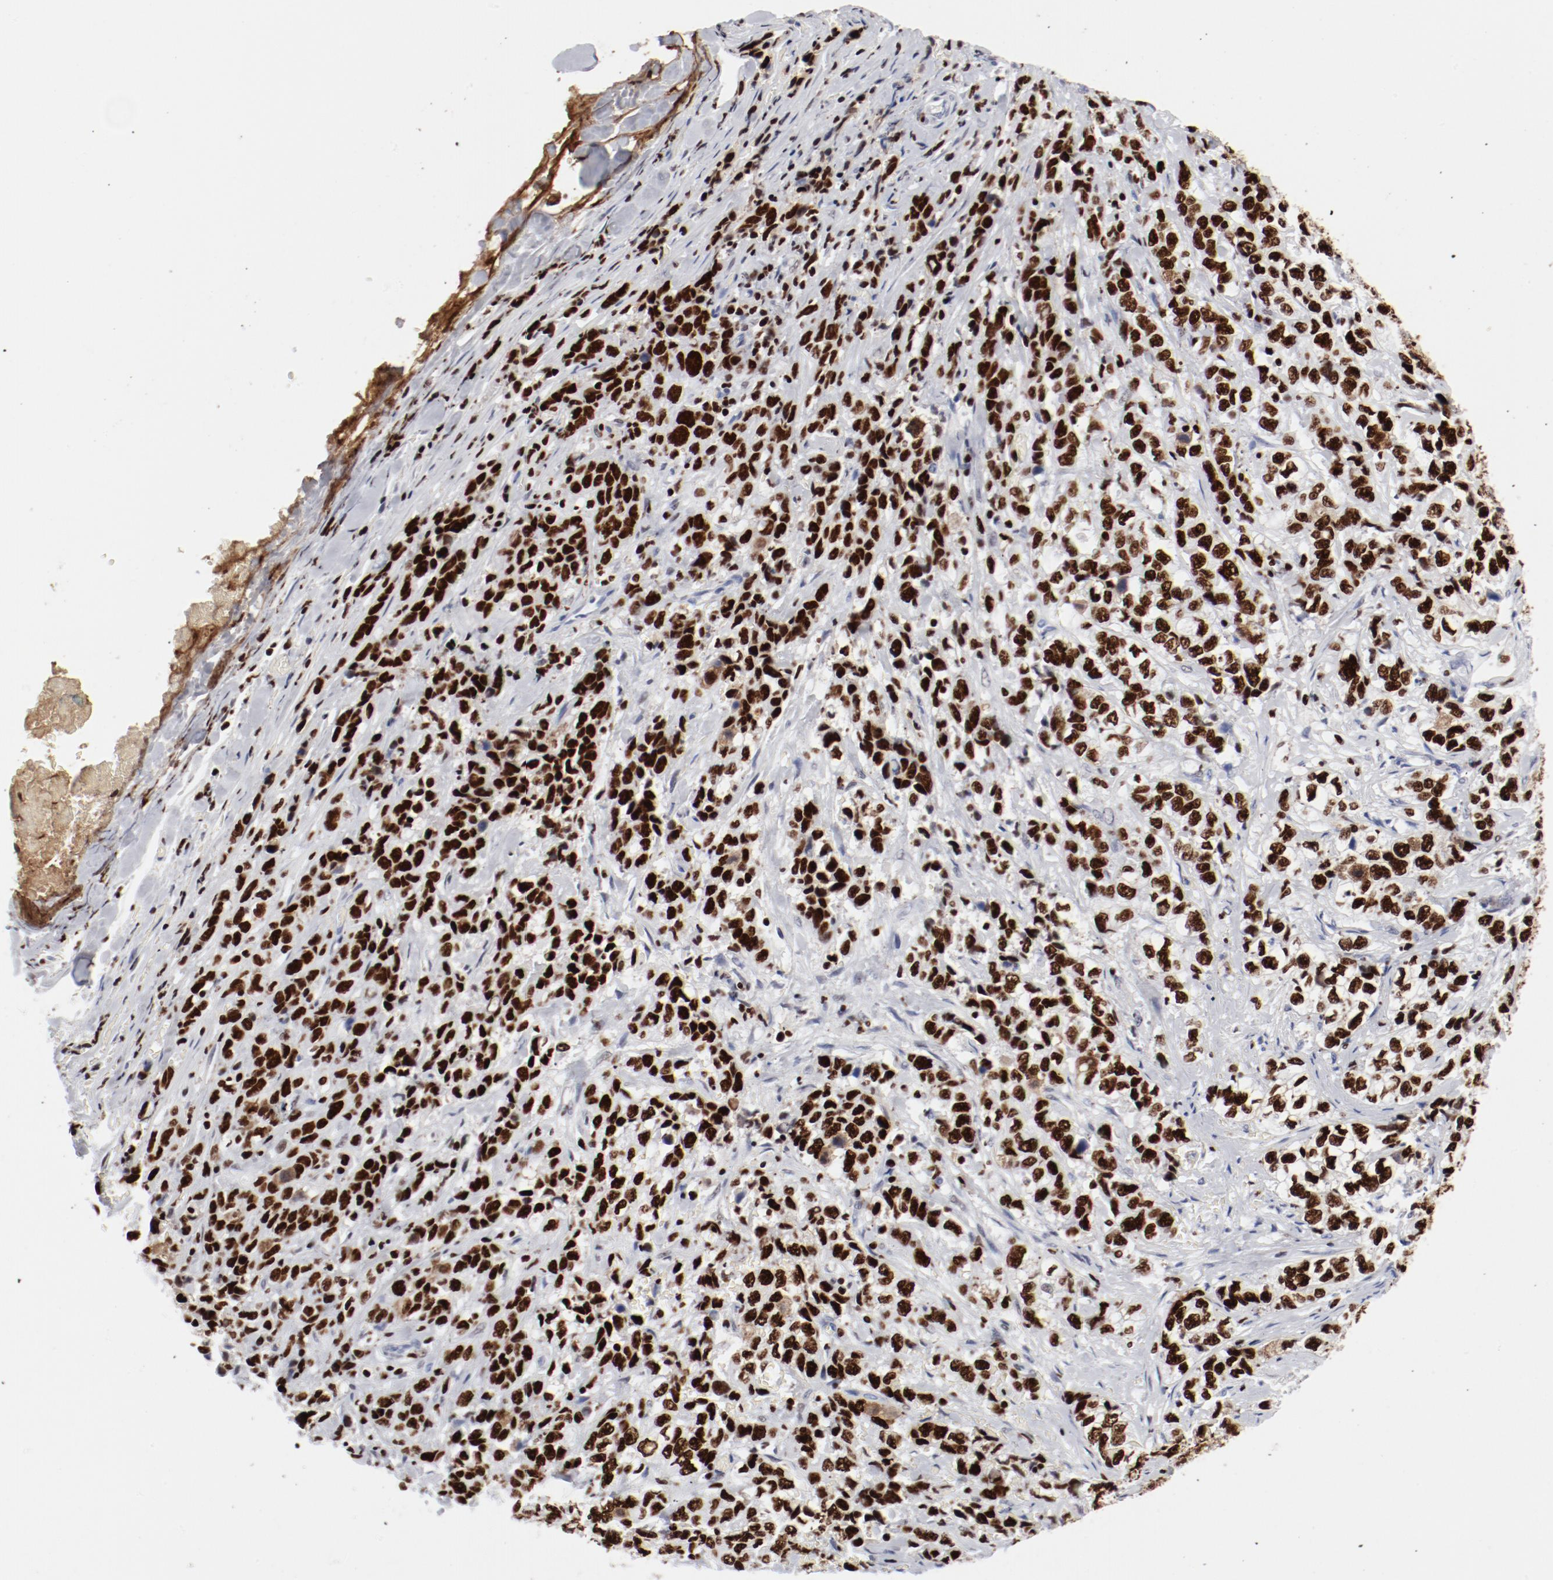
{"staining": {"intensity": "strong", "quantity": ">75%", "location": "nuclear"}, "tissue": "stomach cancer", "cell_type": "Tumor cells", "image_type": "cancer", "snomed": [{"axis": "morphology", "description": "Adenocarcinoma, NOS"}, {"axis": "topography", "description": "Stomach"}], "caption": "Protein expression analysis of adenocarcinoma (stomach) exhibits strong nuclear expression in approximately >75% of tumor cells.", "gene": "SMARCC2", "patient": {"sex": "male", "age": 48}}